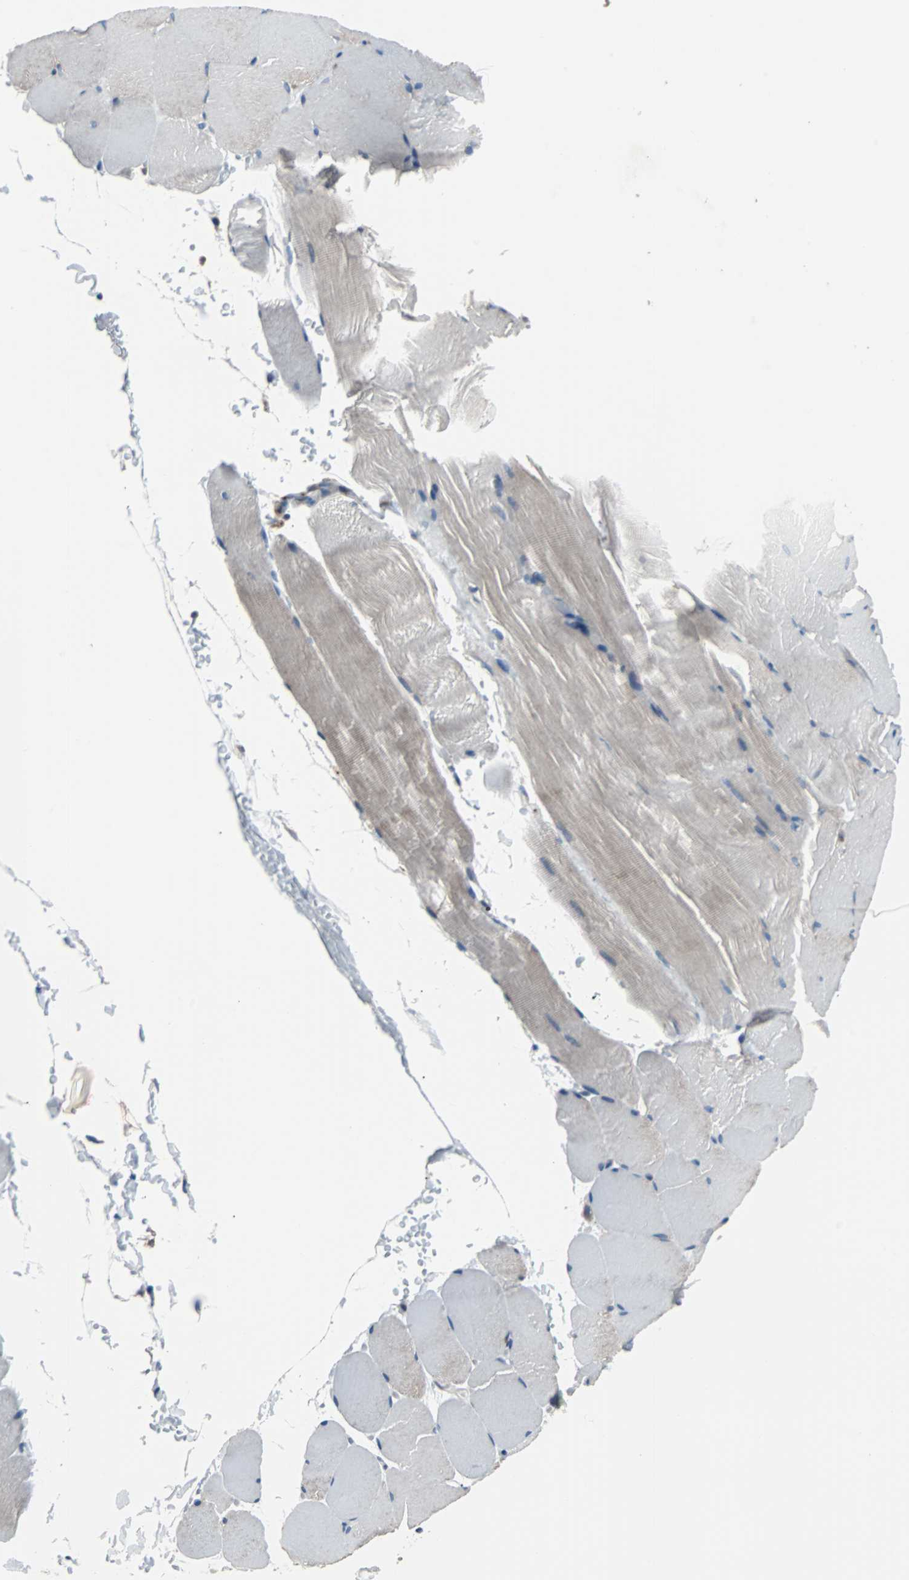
{"staining": {"intensity": "weak", "quantity": "25%-75%", "location": "cytoplasmic/membranous"}, "tissue": "skeletal muscle", "cell_type": "Myocytes", "image_type": "normal", "snomed": [{"axis": "morphology", "description": "Normal tissue, NOS"}, {"axis": "topography", "description": "Skeletal muscle"}, {"axis": "topography", "description": "Parathyroid gland"}], "caption": "About 25%-75% of myocytes in unremarkable skeletal muscle reveal weak cytoplasmic/membranous protein positivity as visualized by brown immunohistochemical staining.", "gene": "PAK1", "patient": {"sex": "female", "age": 37}}